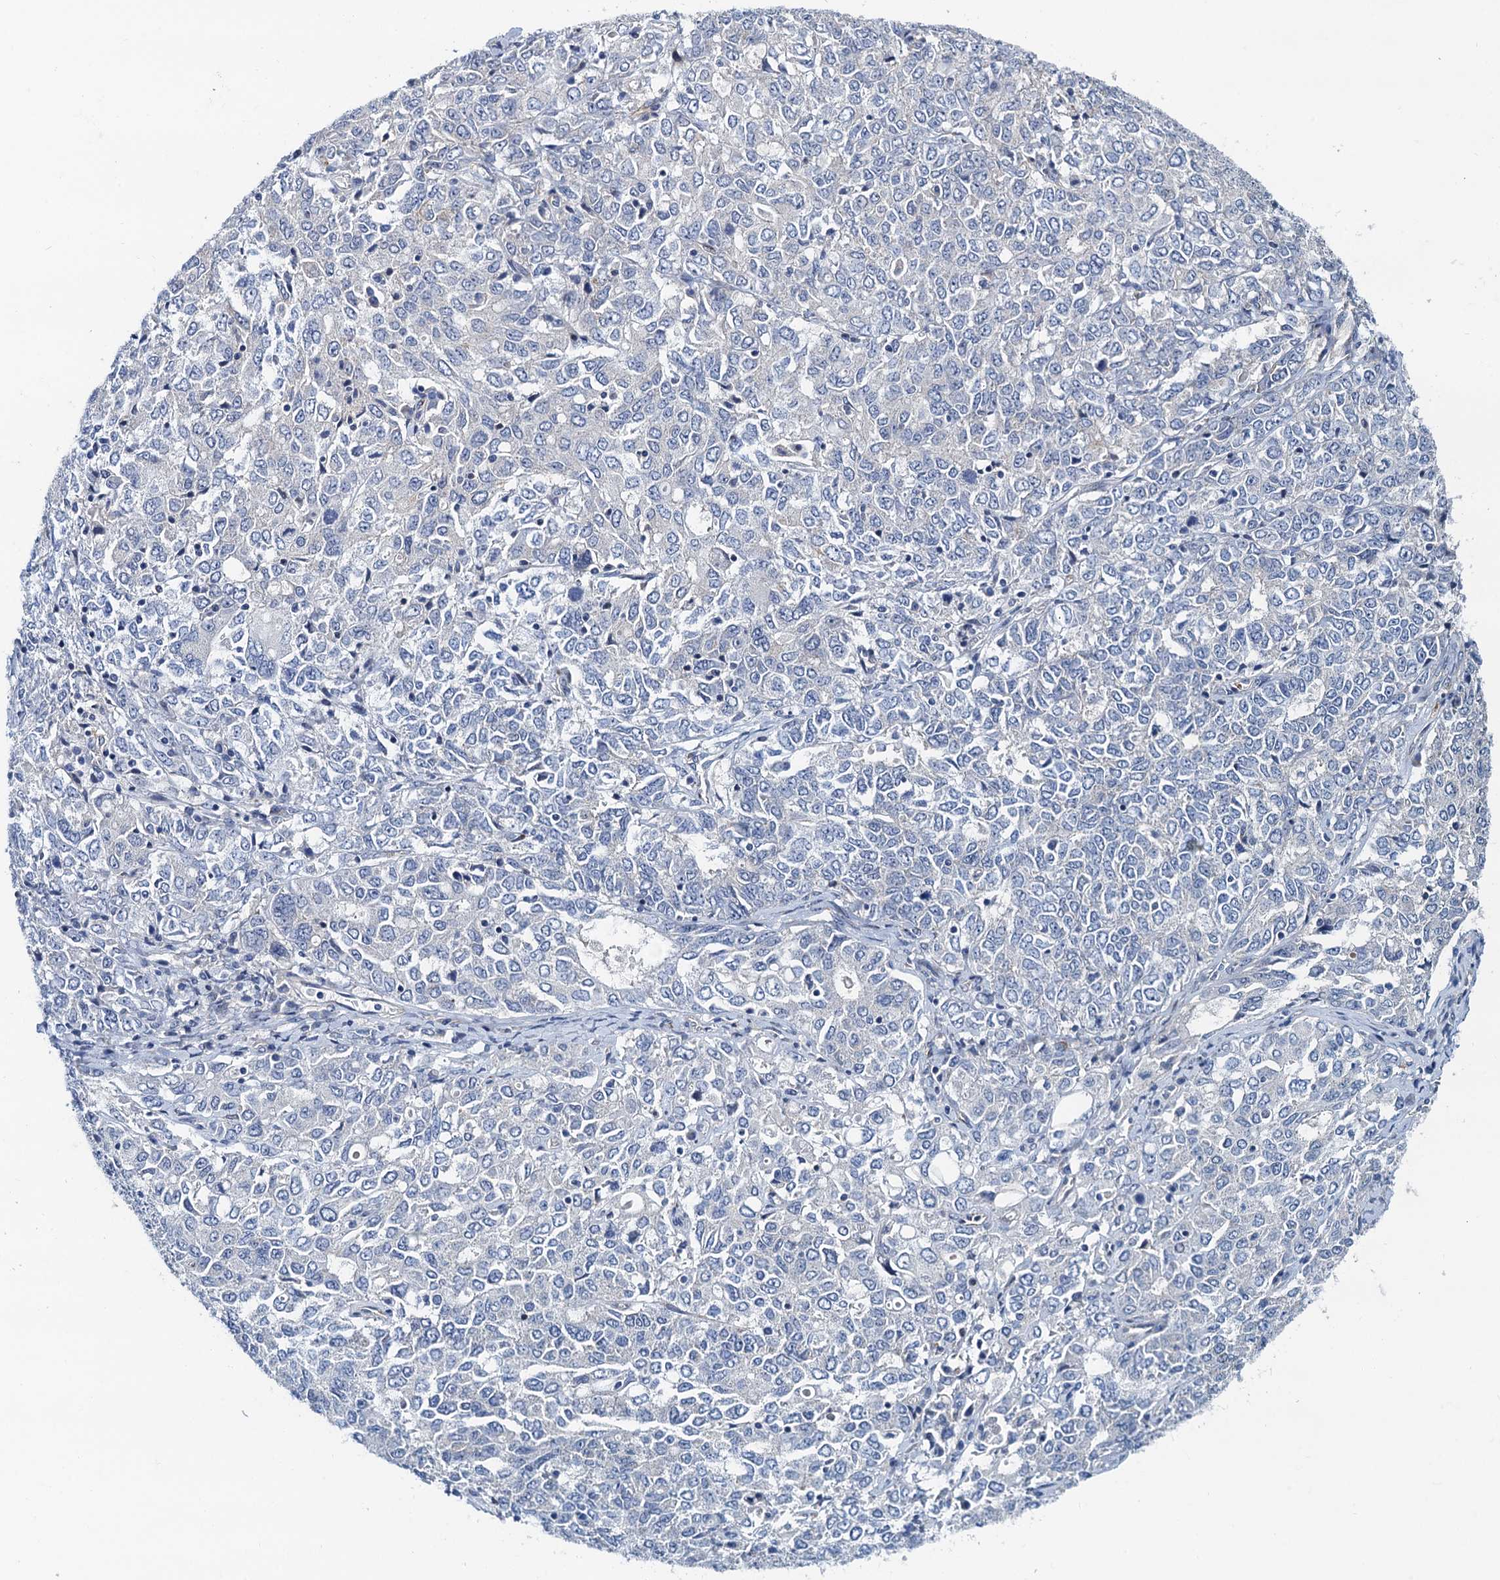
{"staining": {"intensity": "negative", "quantity": "none", "location": "none"}, "tissue": "ovarian cancer", "cell_type": "Tumor cells", "image_type": "cancer", "snomed": [{"axis": "morphology", "description": "Carcinoma, endometroid"}, {"axis": "topography", "description": "Ovary"}], "caption": "The immunohistochemistry (IHC) image has no significant positivity in tumor cells of ovarian cancer tissue.", "gene": "NBEA", "patient": {"sex": "female", "age": 62}}